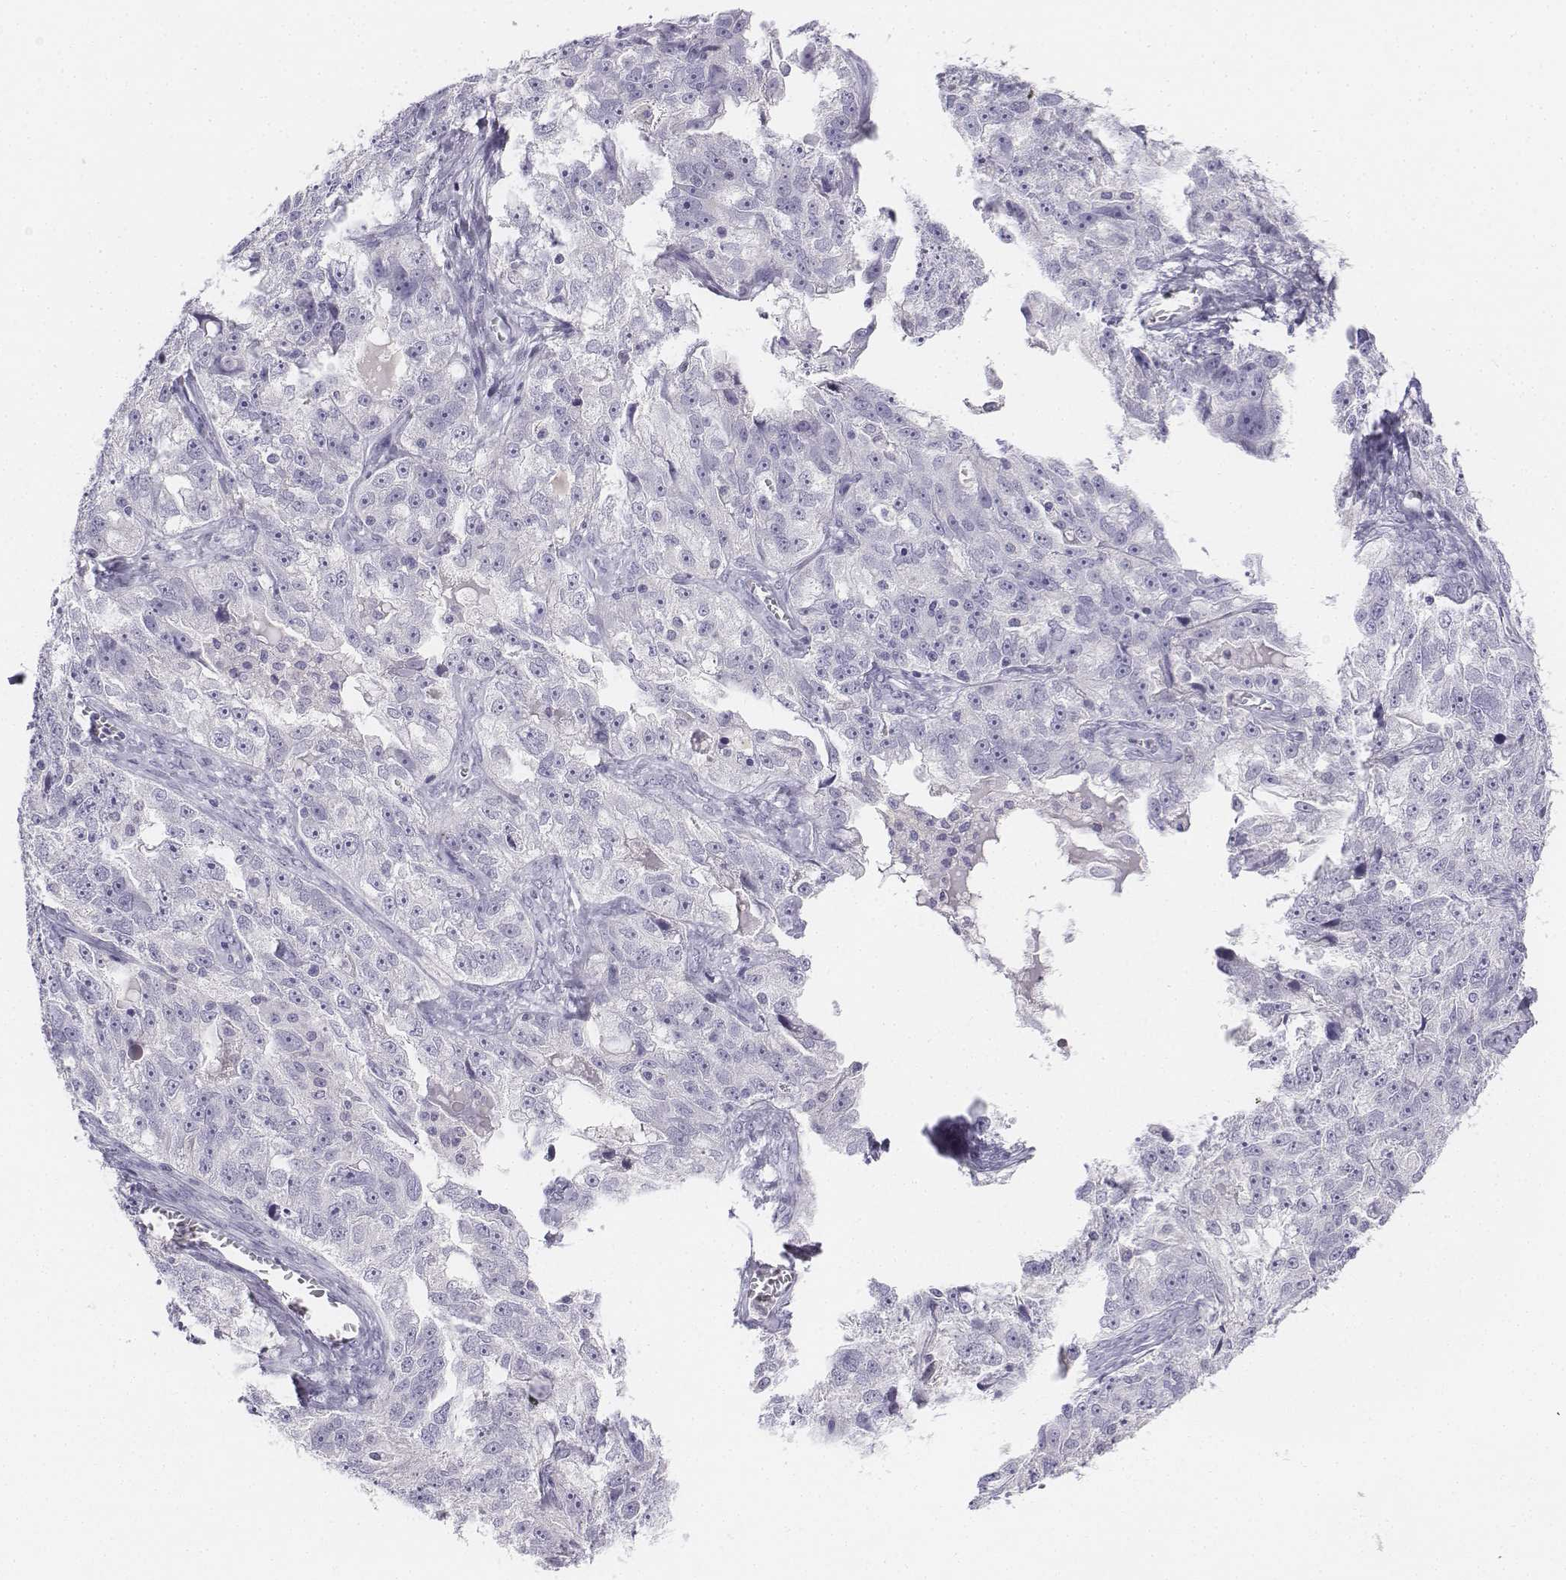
{"staining": {"intensity": "negative", "quantity": "none", "location": "none"}, "tissue": "ovarian cancer", "cell_type": "Tumor cells", "image_type": "cancer", "snomed": [{"axis": "morphology", "description": "Cystadenocarcinoma, serous, NOS"}, {"axis": "topography", "description": "Ovary"}], "caption": "There is no significant staining in tumor cells of serous cystadenocarcinoma (ovarian).", "gene": "UCN2", "patient": {"sex": "female", "age": 51}}